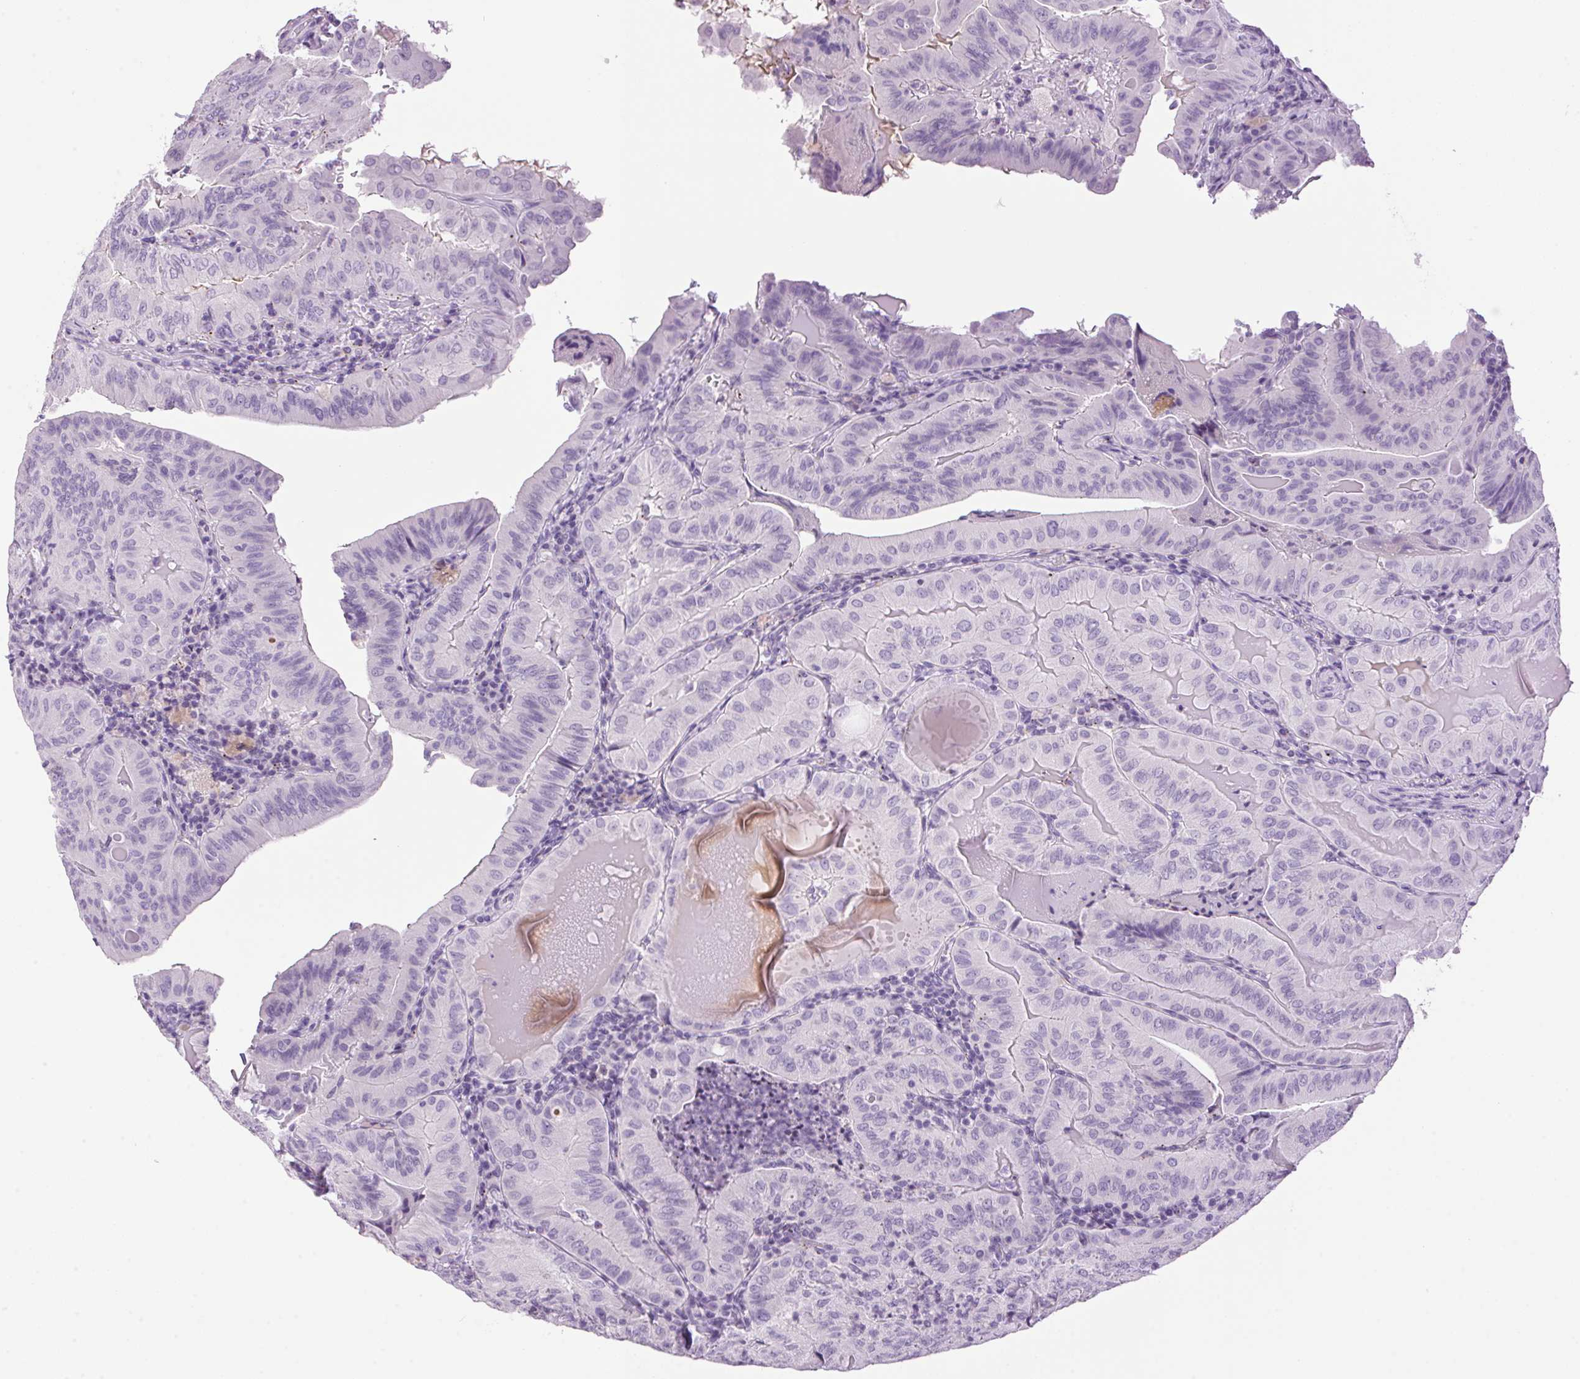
{"staining": {"intensity": "negative", "quantity": "none", "location": "none"}, "tissue": "thyroid cancer", "cell_type": "Tumor cells", "image_type": "cancer", "snomed": [{"axis": "morphology", "description": "Papillary adenocarcinoma, NOS"}, {"axis": "topography", "description": "Thyroid gland"}], "caption": "Thyroid papillary adenocarcinoma stained for a protein using IHC exhibits no expression tumor cells.", "gene": "TMEM88B", "patient": {"sex": "female", "age": 68}}